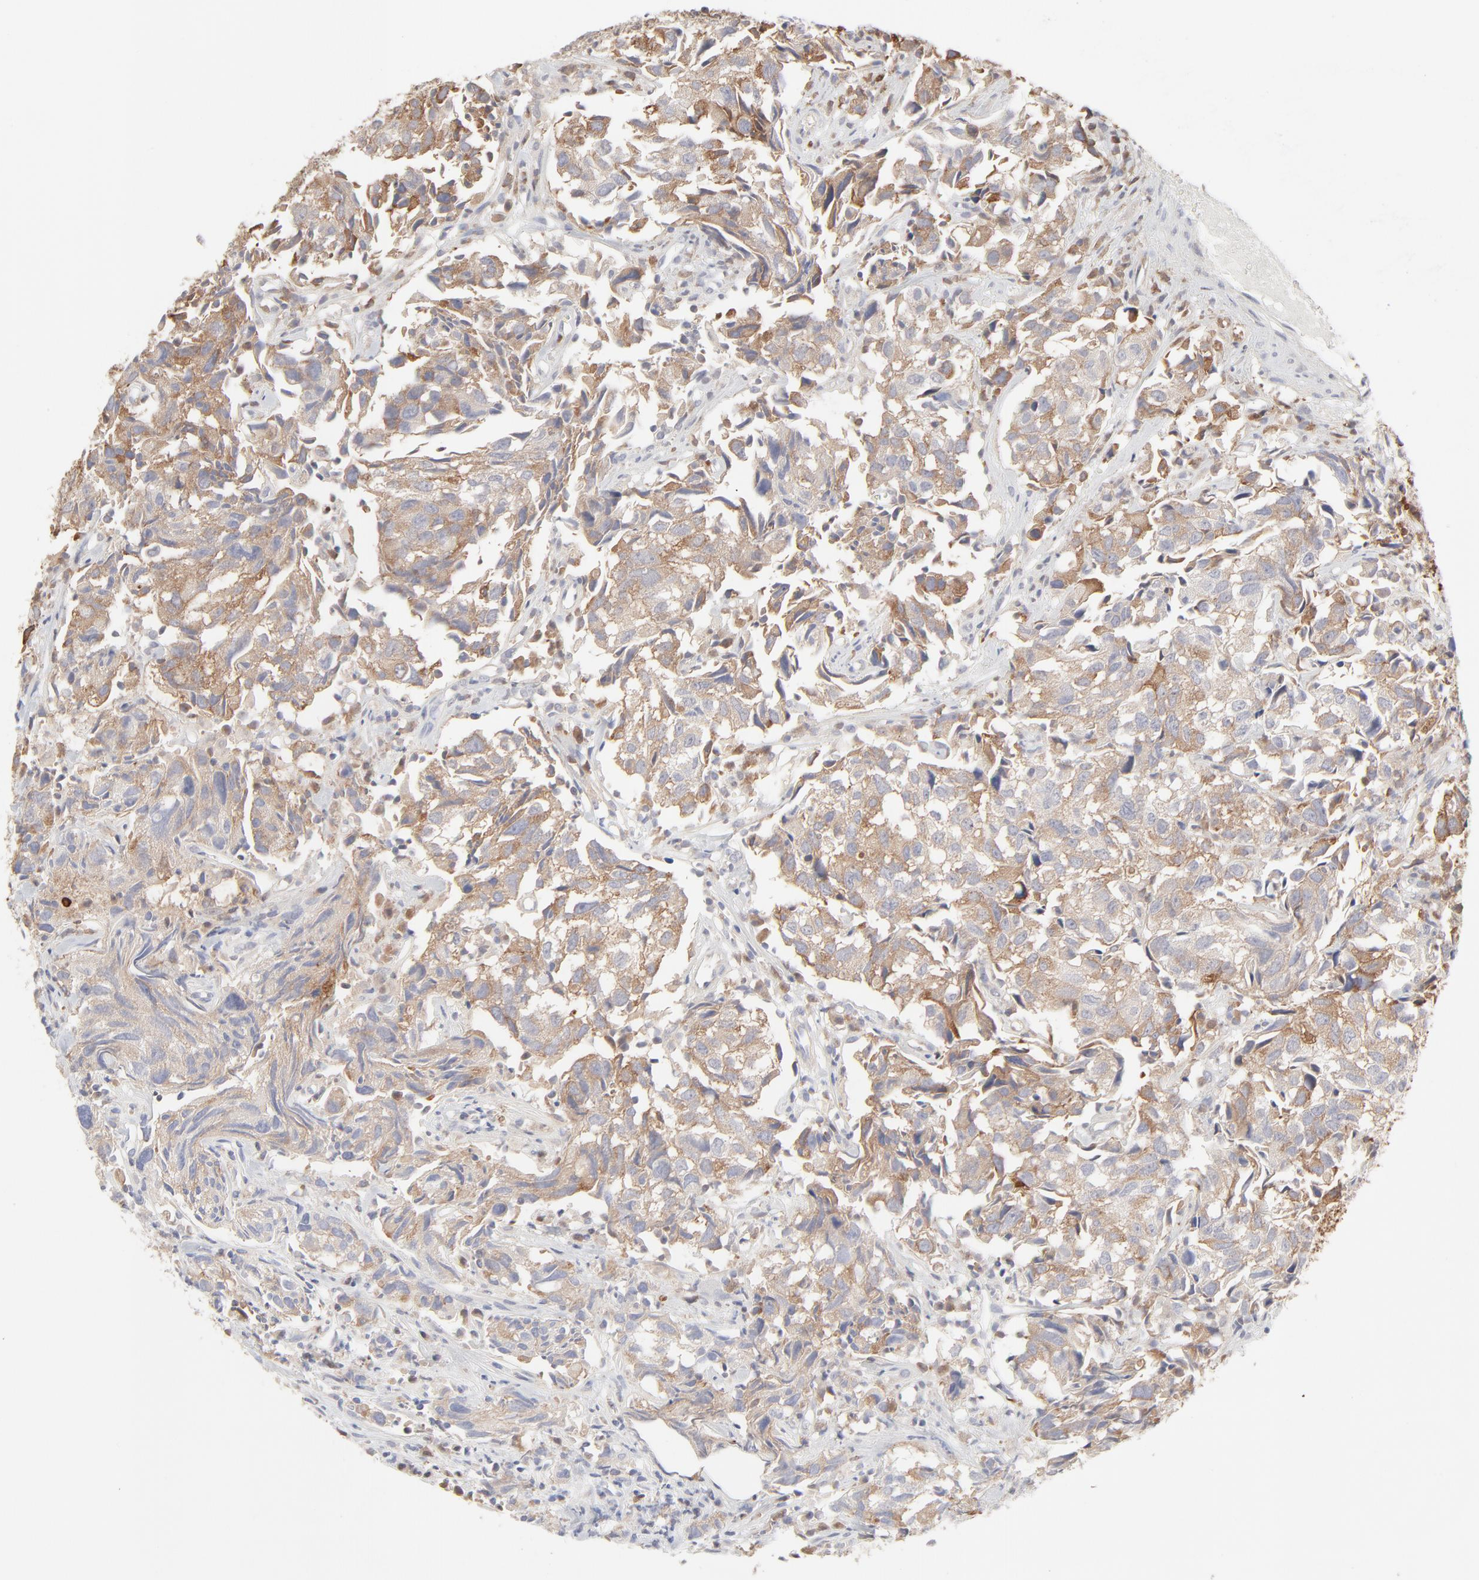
{"staining": {"intensity": "strong", "quantity": ">75%", "location": "cytoplasmic/membranous"}, "tissue": "urothelial cancer", "cell_type": "Tumor cells", "image_type": "cancer", "snomed": [{"axis": "morphology", "description": "Urothelial carcinoma, High grade"}, {"axis": "topography", "description": "Urinary bladder"}], "caption": "Immunohistochemistry (IHC) of human high-grade urothelial carcinoma shows high levels of strong cytoplasmic/membranous staining in about >75% of tumor cells. The protein of interest is stained brown, and the nuclei are stained in blue (DAB IHC with brightfield microscopy, high magnification).", "gene": "CDK6", "patient": {"sex": "female", "age": 75}}